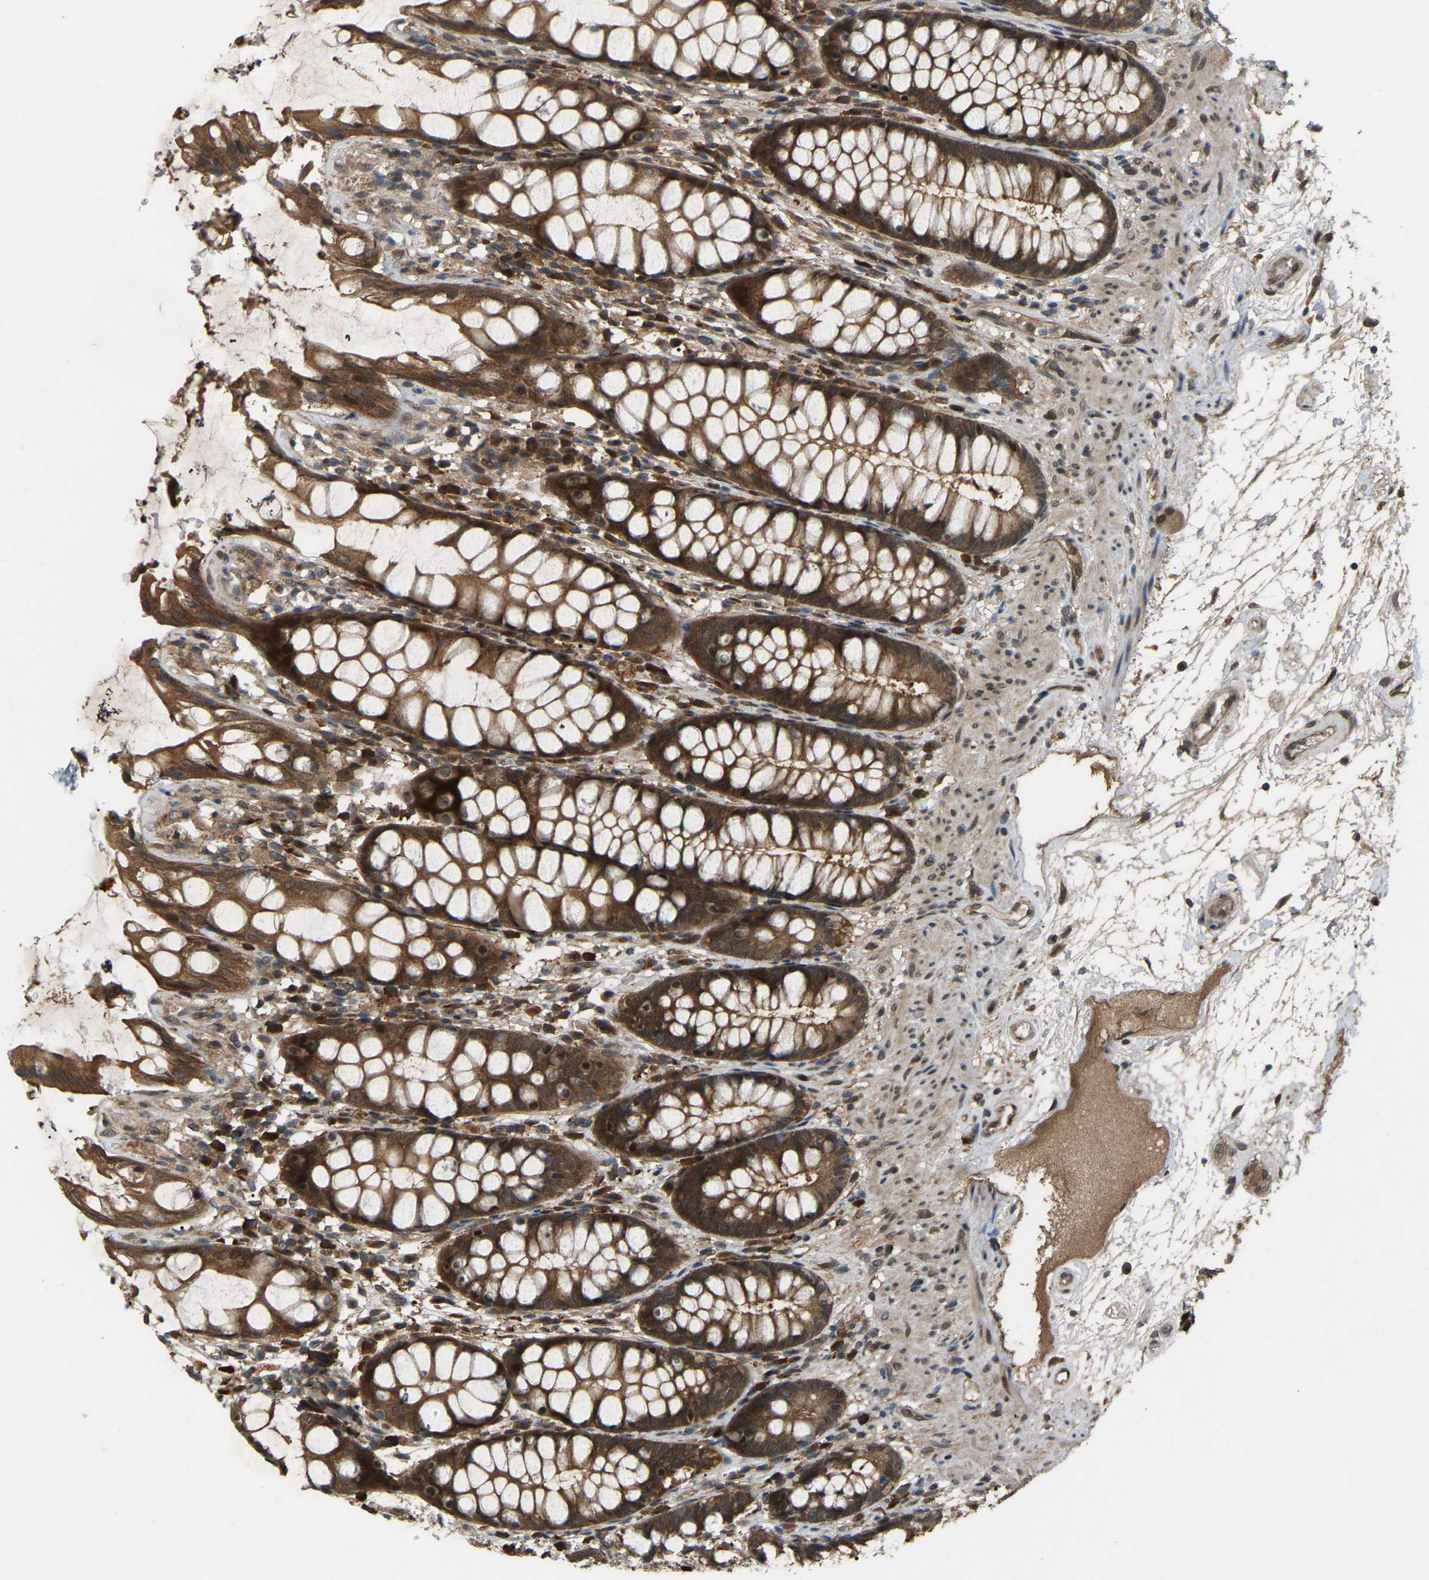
{"staining": {"intensity": "strong", "quantity": ">75%", "location": "cytoplasmic/membranous"}, "tissue": "rectum", "cell_type": "Glandular cells", "image_type": "normal", "snomed": [{"axis": "morphology", "description": "Normal tissue, NOS"}, {"axis": "topography", "description": "Rectum"}], "caption": "A brown stain shows strong cytoplasmic/membranous expression of a protein in glandular cells of normal rectum. (DAB = brown stain, brightfield microscopy at high magnification).", "gene": "CROT", "patient": {"sex": "male", "age": 64}}